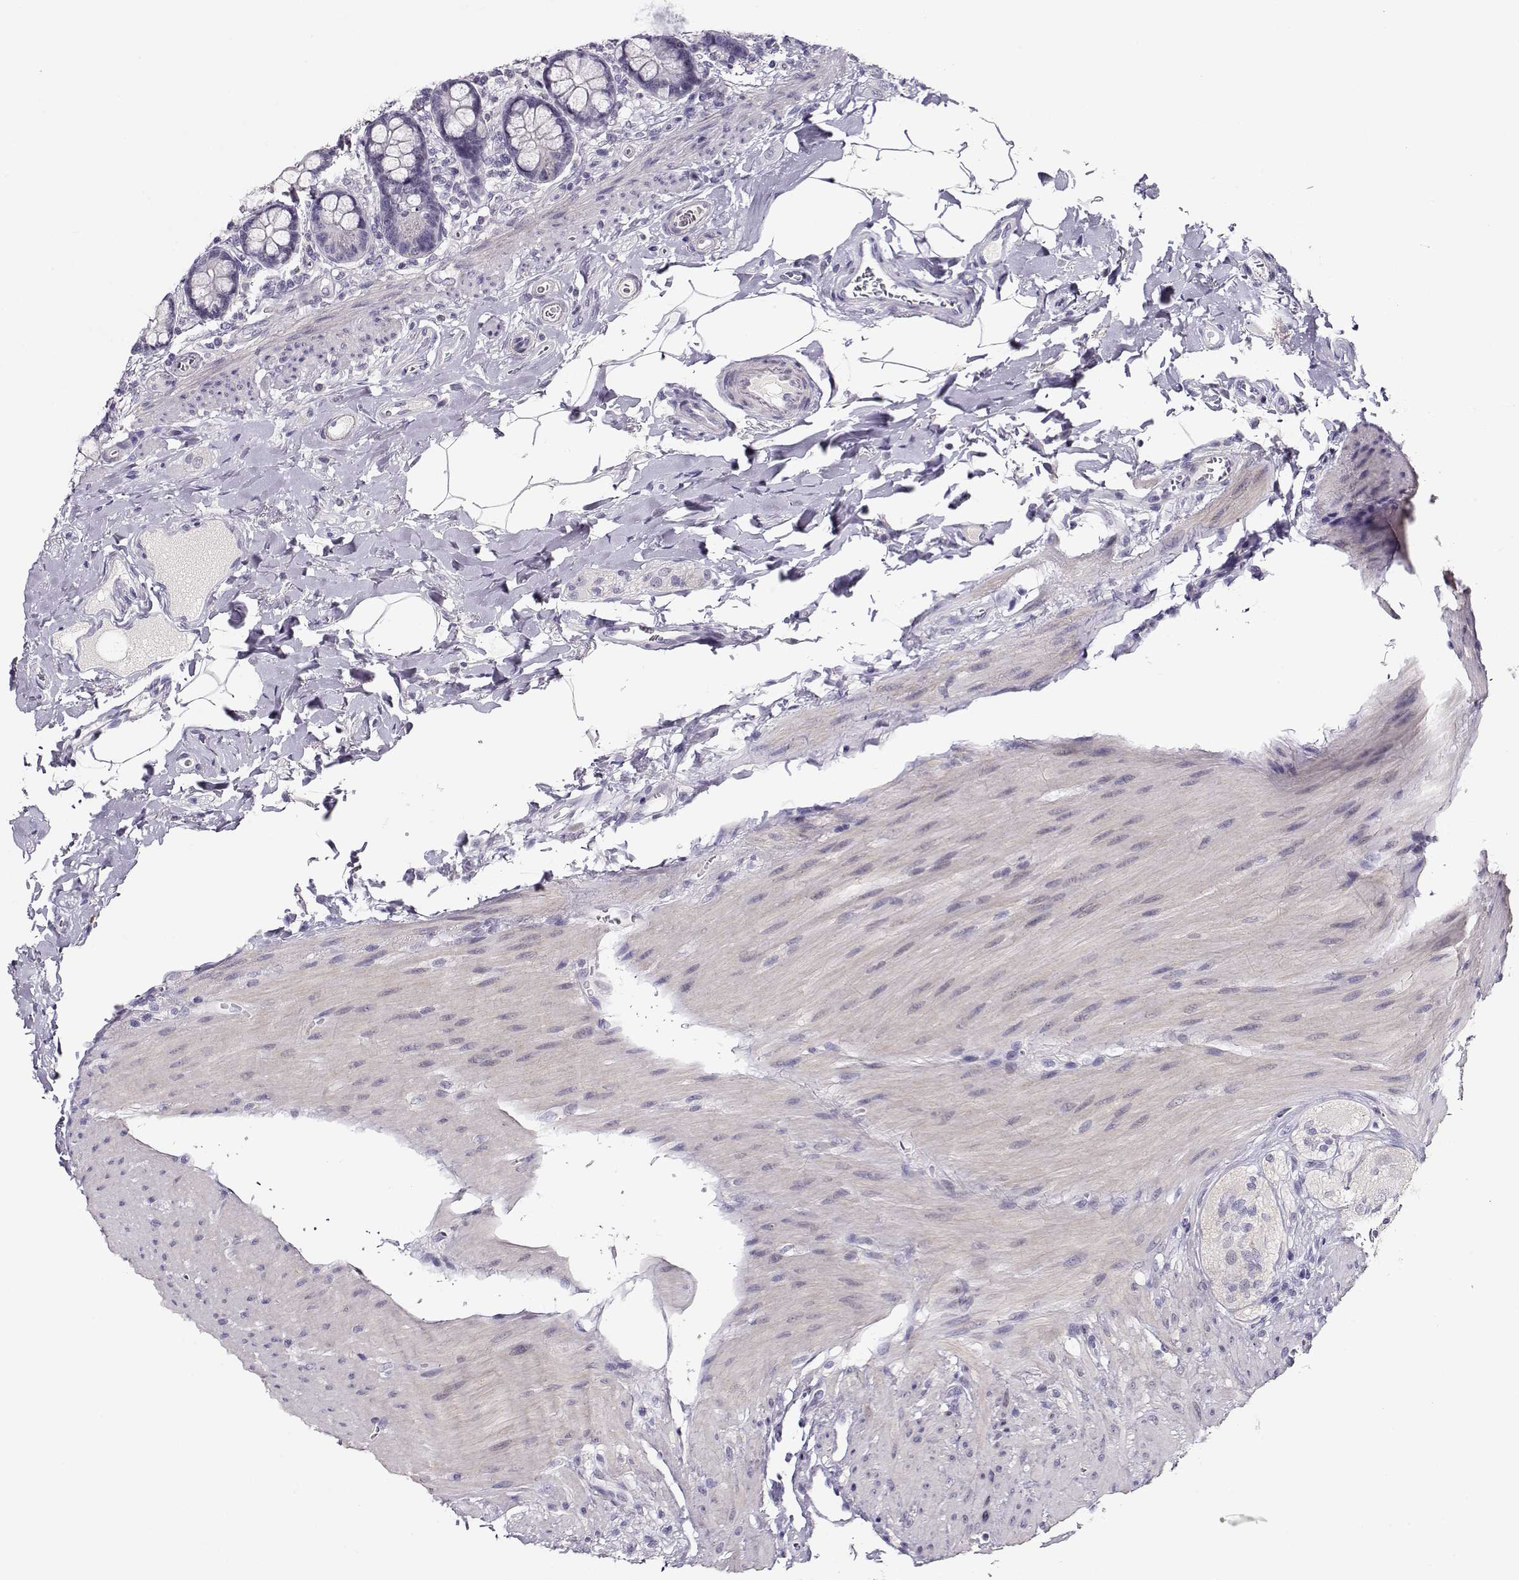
{"staining": {"intensity": "negative", "quantity": "none", "location": "none"}, "tissue": "small intestine", "cell_type": "Glandular cells", "image_type": "normal", "snomed": [{"axis": "morphology", "description": "Normal tissue, NOS"}, {"axis": "topography", "description": "Small intestine"}], "caption": "High magnification brightfield microscopy of benign small intestine stained with DAB (brown) and counterstained with hematoxylin (blue): glandular cells show no significant positivity.", "gene": "CRX", "patient": {"sex": "female", "age": 56}}